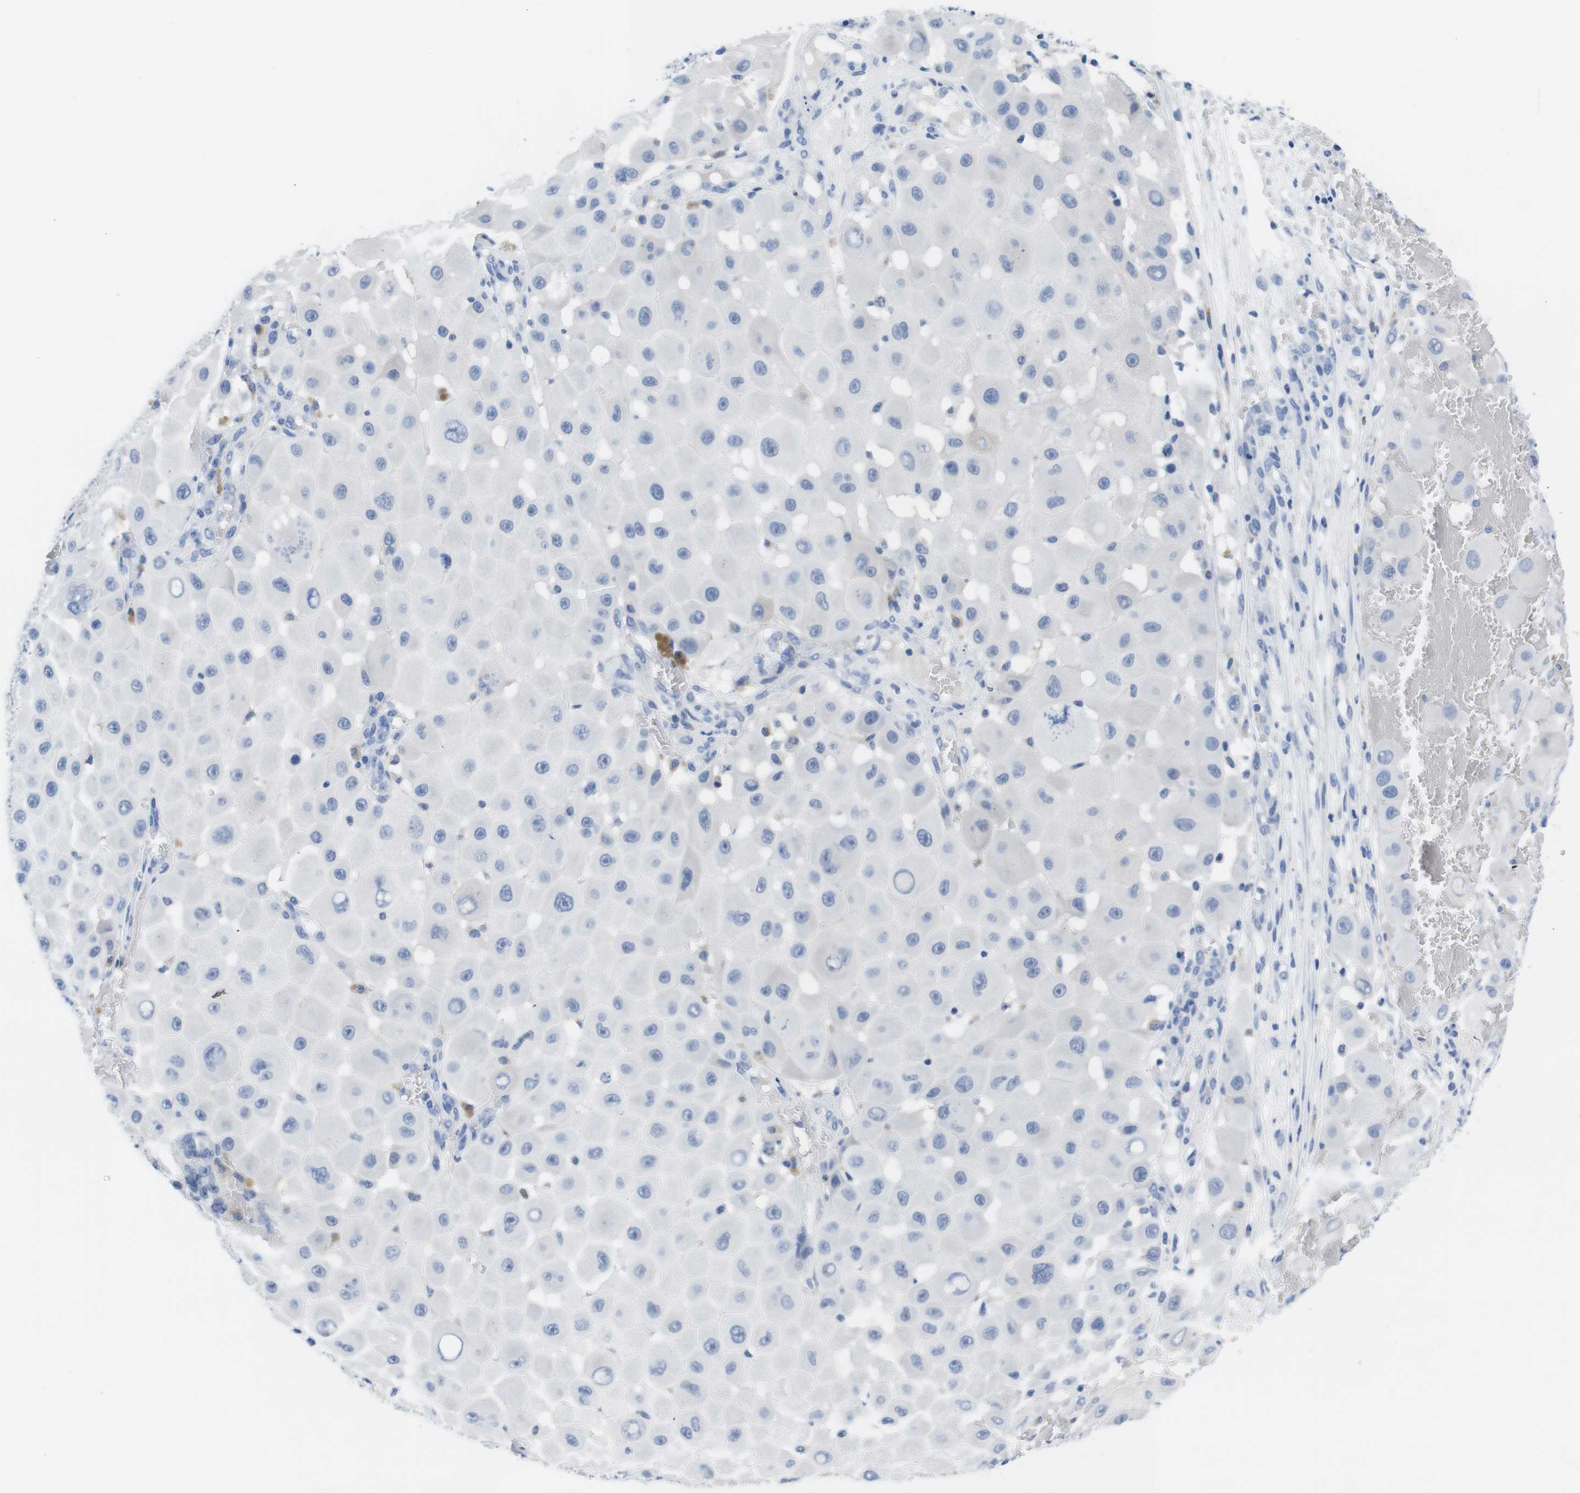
{"staining": {"intensity": "negative", "quantity": "none", "location": "none"}, "tissue": "melanoma", "cell_type": "Tumor cells", "image_type": "cancer", "snomed": [{"axis": "morphology", "description": "Malignant melanoma, NOS"}, {"axis": "topography", "description": "Skin"}], "caption": "Protein analysis of malignant melanoma demonstrates no significant positivity in tumor cells. (DAB immunohistochemistry with hematoxylin counter stain).", "gene": "MAP6", "patient": {"sex": "female", "age": 81}}